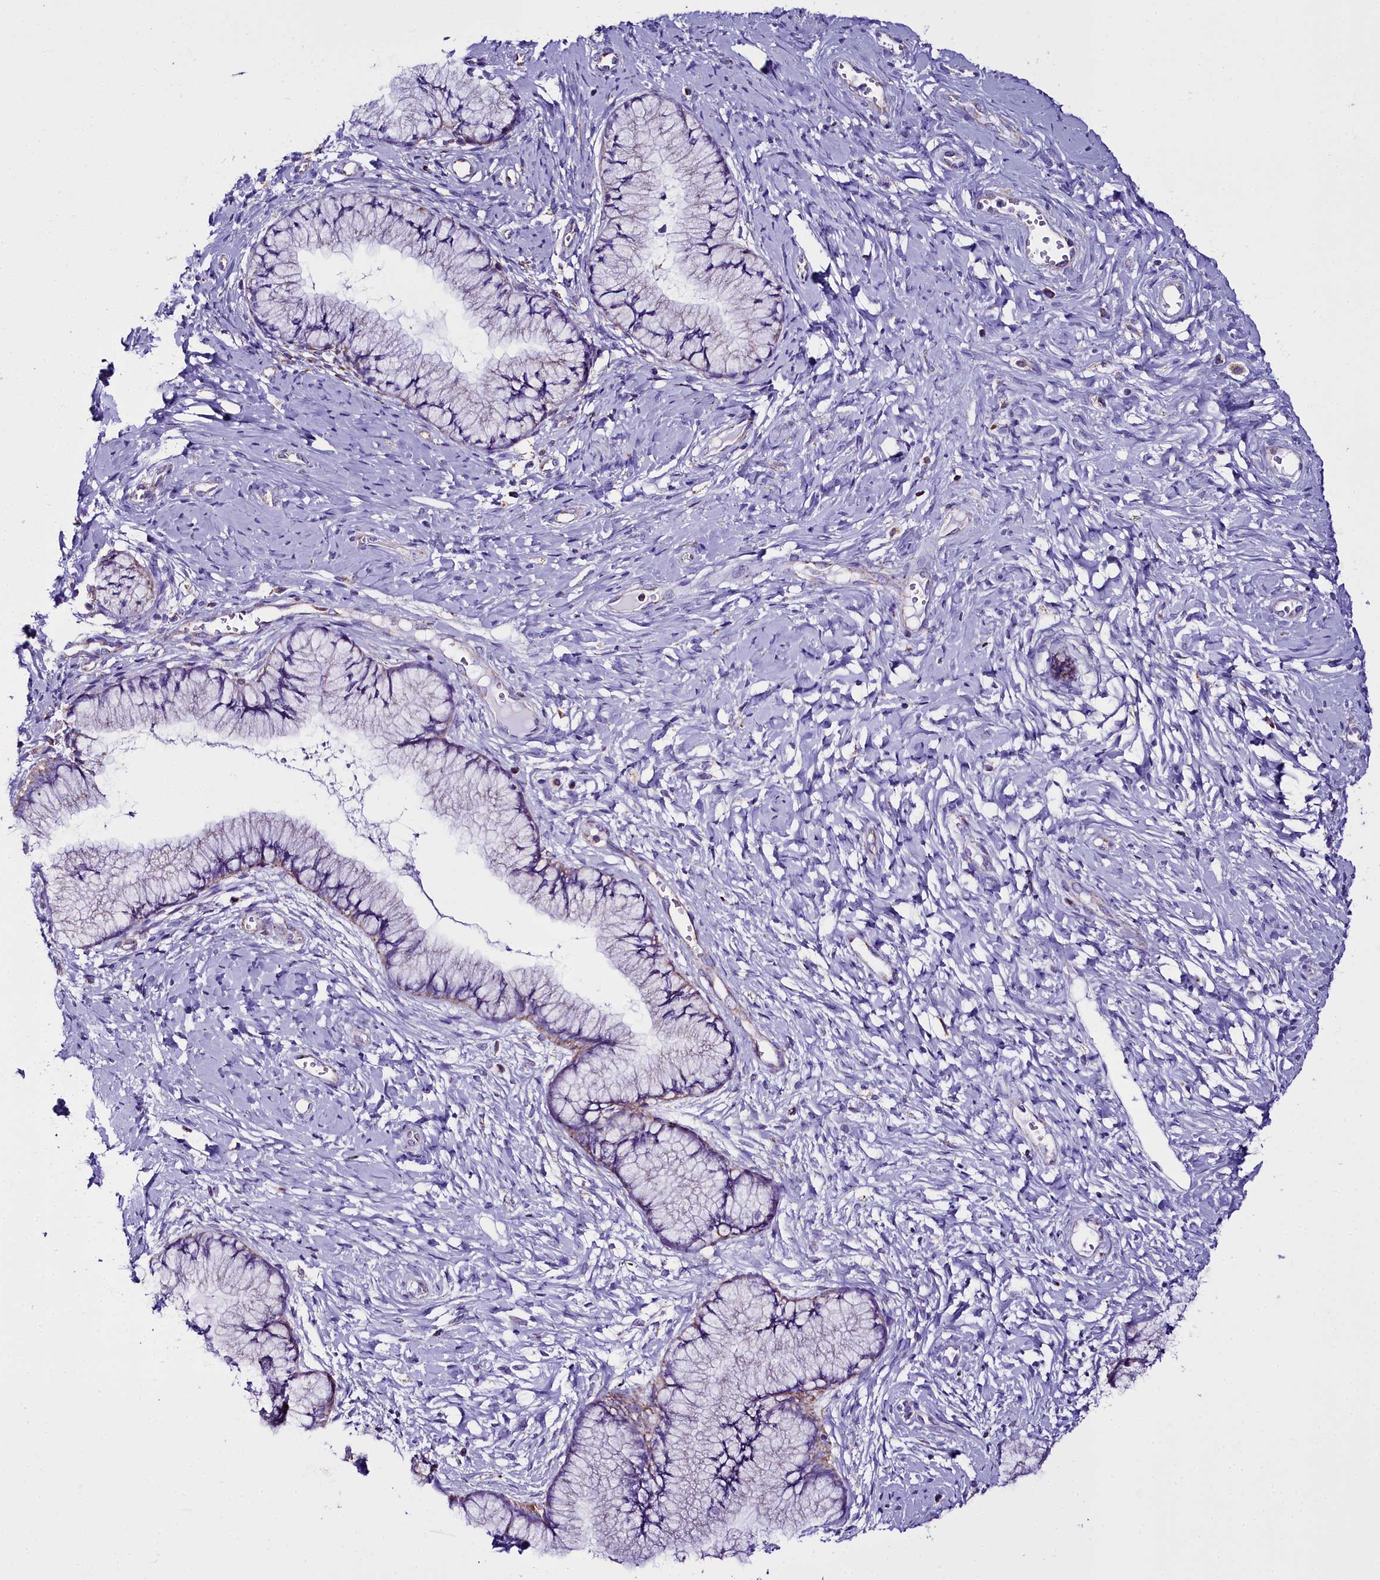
{"staining": {"intensity": "moderate", "quantity": "<25%", "location": "cytoplasmic/membranous"}, "tissue": "cervix", "cell_type": "Glandular cells", "image_type": "normal", "snomed": [{"axis": "morphology", "description": "Normal tissue, NOS"}, {"axis": "topography", "description": "Cervix"}], "caption": "Normal cervix displays moderate cytoplasmic/membranous positivity in about <25% of glandular cells, visualized by immunohistochemistry.", "gene": "WDFY3", "patient": {"sex": "female", "age": 42}}